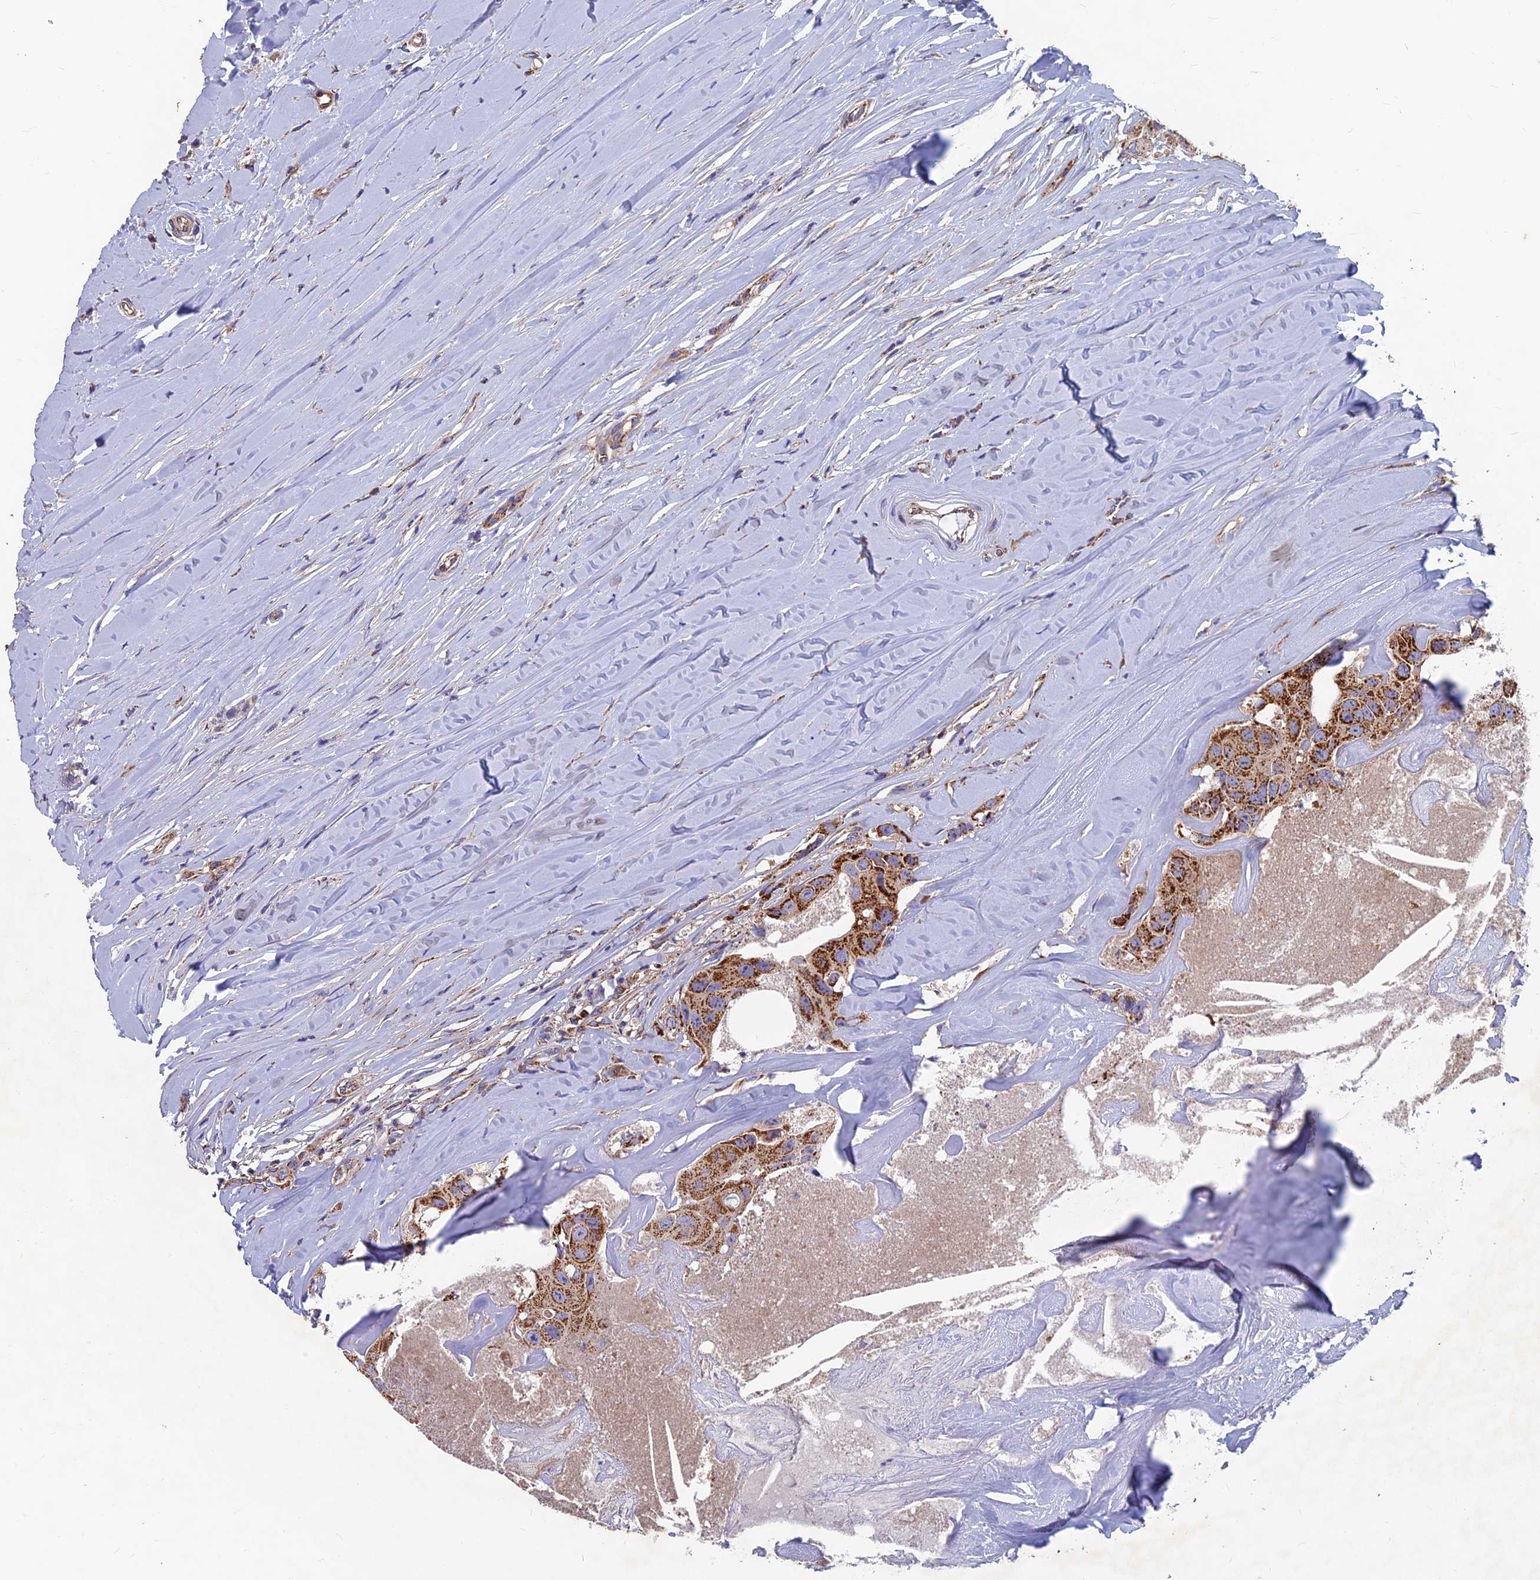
{"staining": {"intensity": "strong", "quantity": ">75%", "location": "cytoplasmic/membranous"}, "tissue": "head and neck cancer", "cell_type": "Tumor cells", "image_type": "cancer", "snomed": [{"axis": "morphology", "description": "Adenocarcinoma, NOS"}, {"axis": "morphology", "description": "Adenocarcinoma, metastatic, NOS"}, {"axis": "topography", "description": "Head-Neck"}], "caption": "A brown stain labels strong cytoplasmic/membranous expression of a protein in head and neck adenocarcinoma tumor cells.", "gene": "MRPS9", "patient": {"sex": "male", "age": 75}}